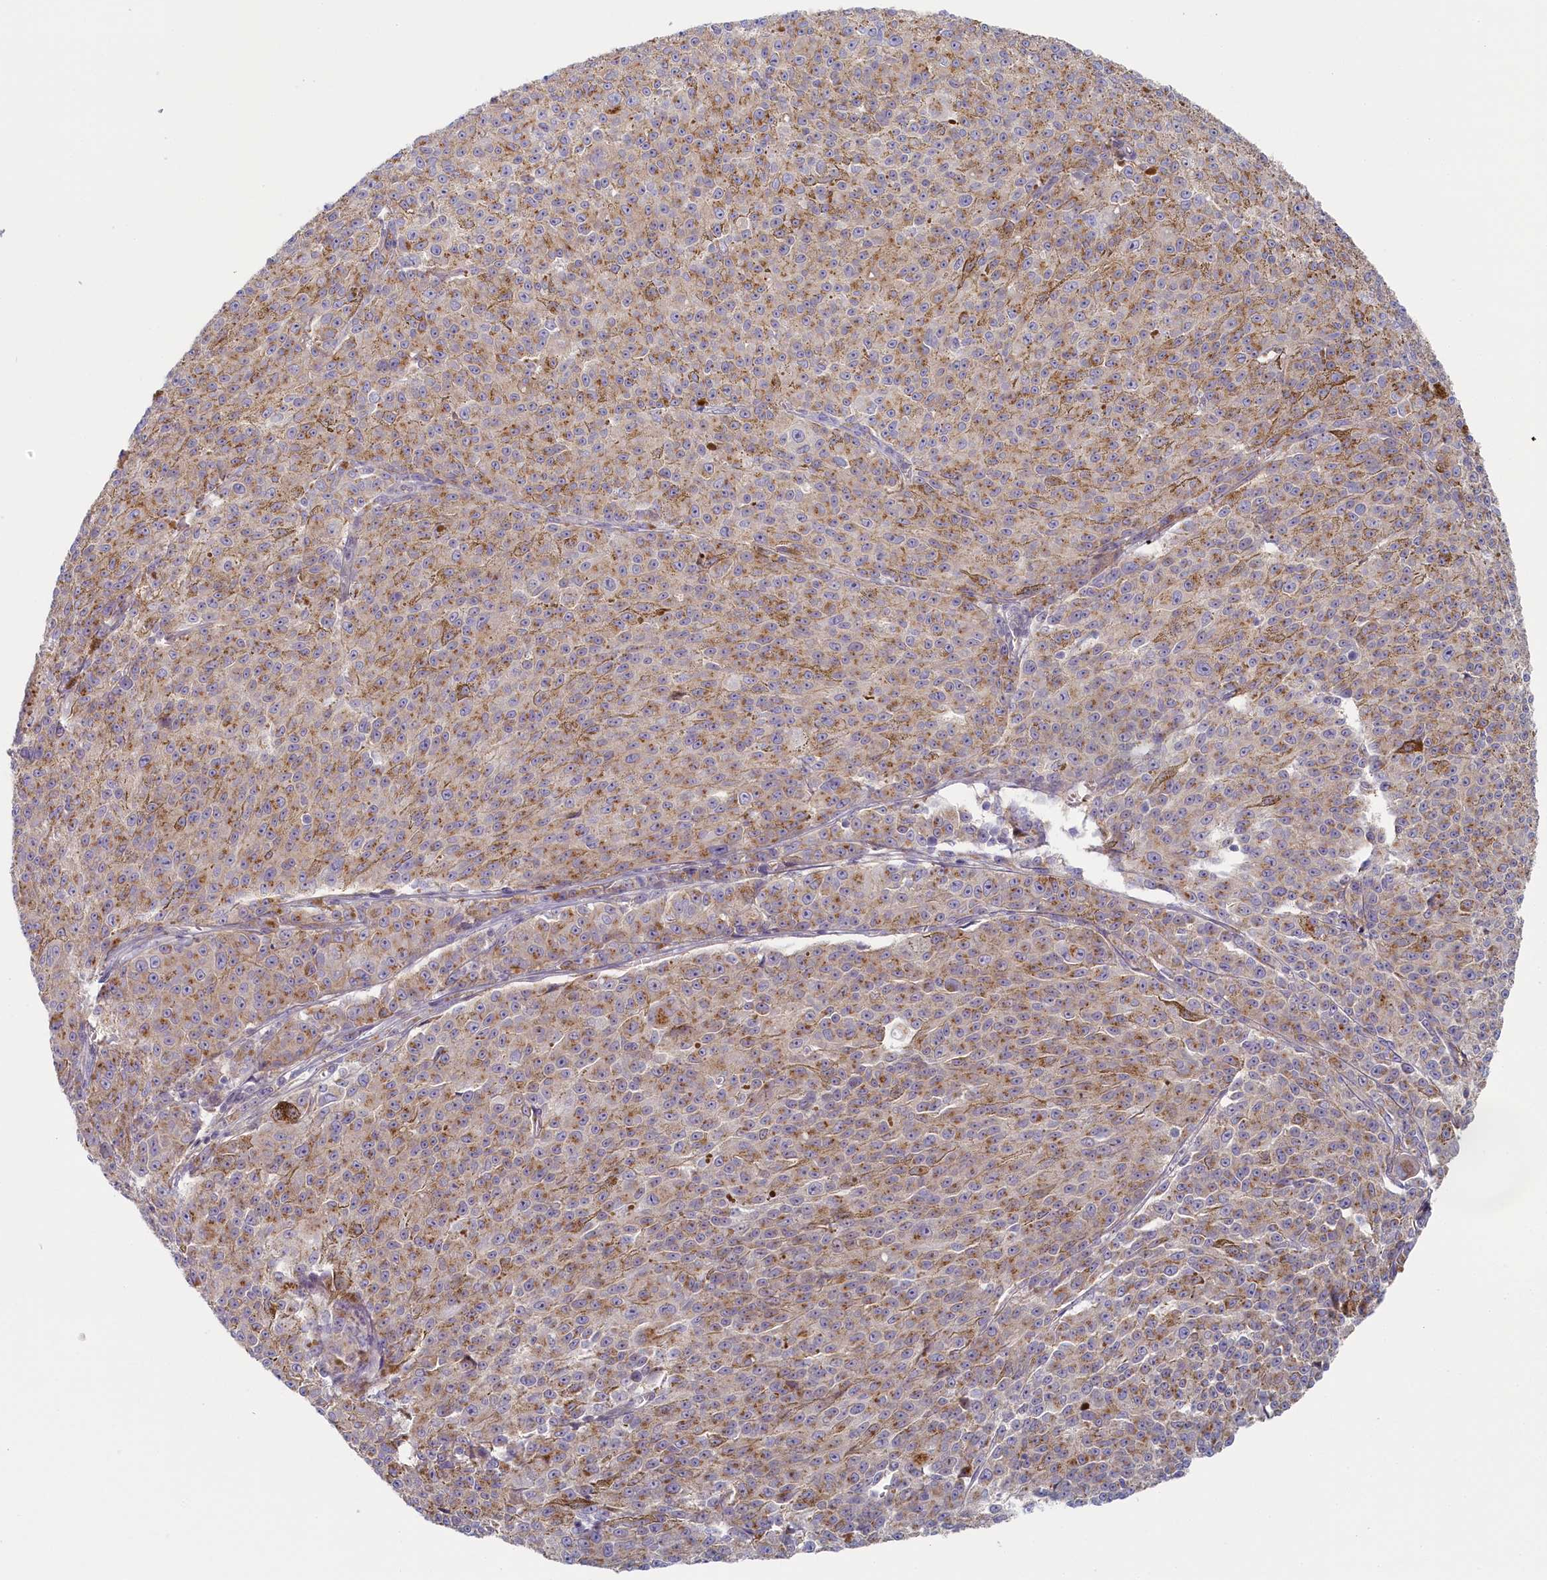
{"staining": {"intensity": "moderate", "quantity": ">75%", "location": "cytoplasmic/membranous"}, "tissue": "melanoma", "cell_type": "Tumor cells", "image_type": "cancer", "snomed": [{"axis": "morphology", "description": "Malignant melanoma, NOS"}, {"axis": "topography", "description": "Skin"}], "caption": "DAB immunohistochemical staining of human malignant melanoma shows moderate cytoplasmic/membranous protein expression in about >75% of tumor cells.", "gene": "STX16", "patient": {"sex": "female", "age": 52}}